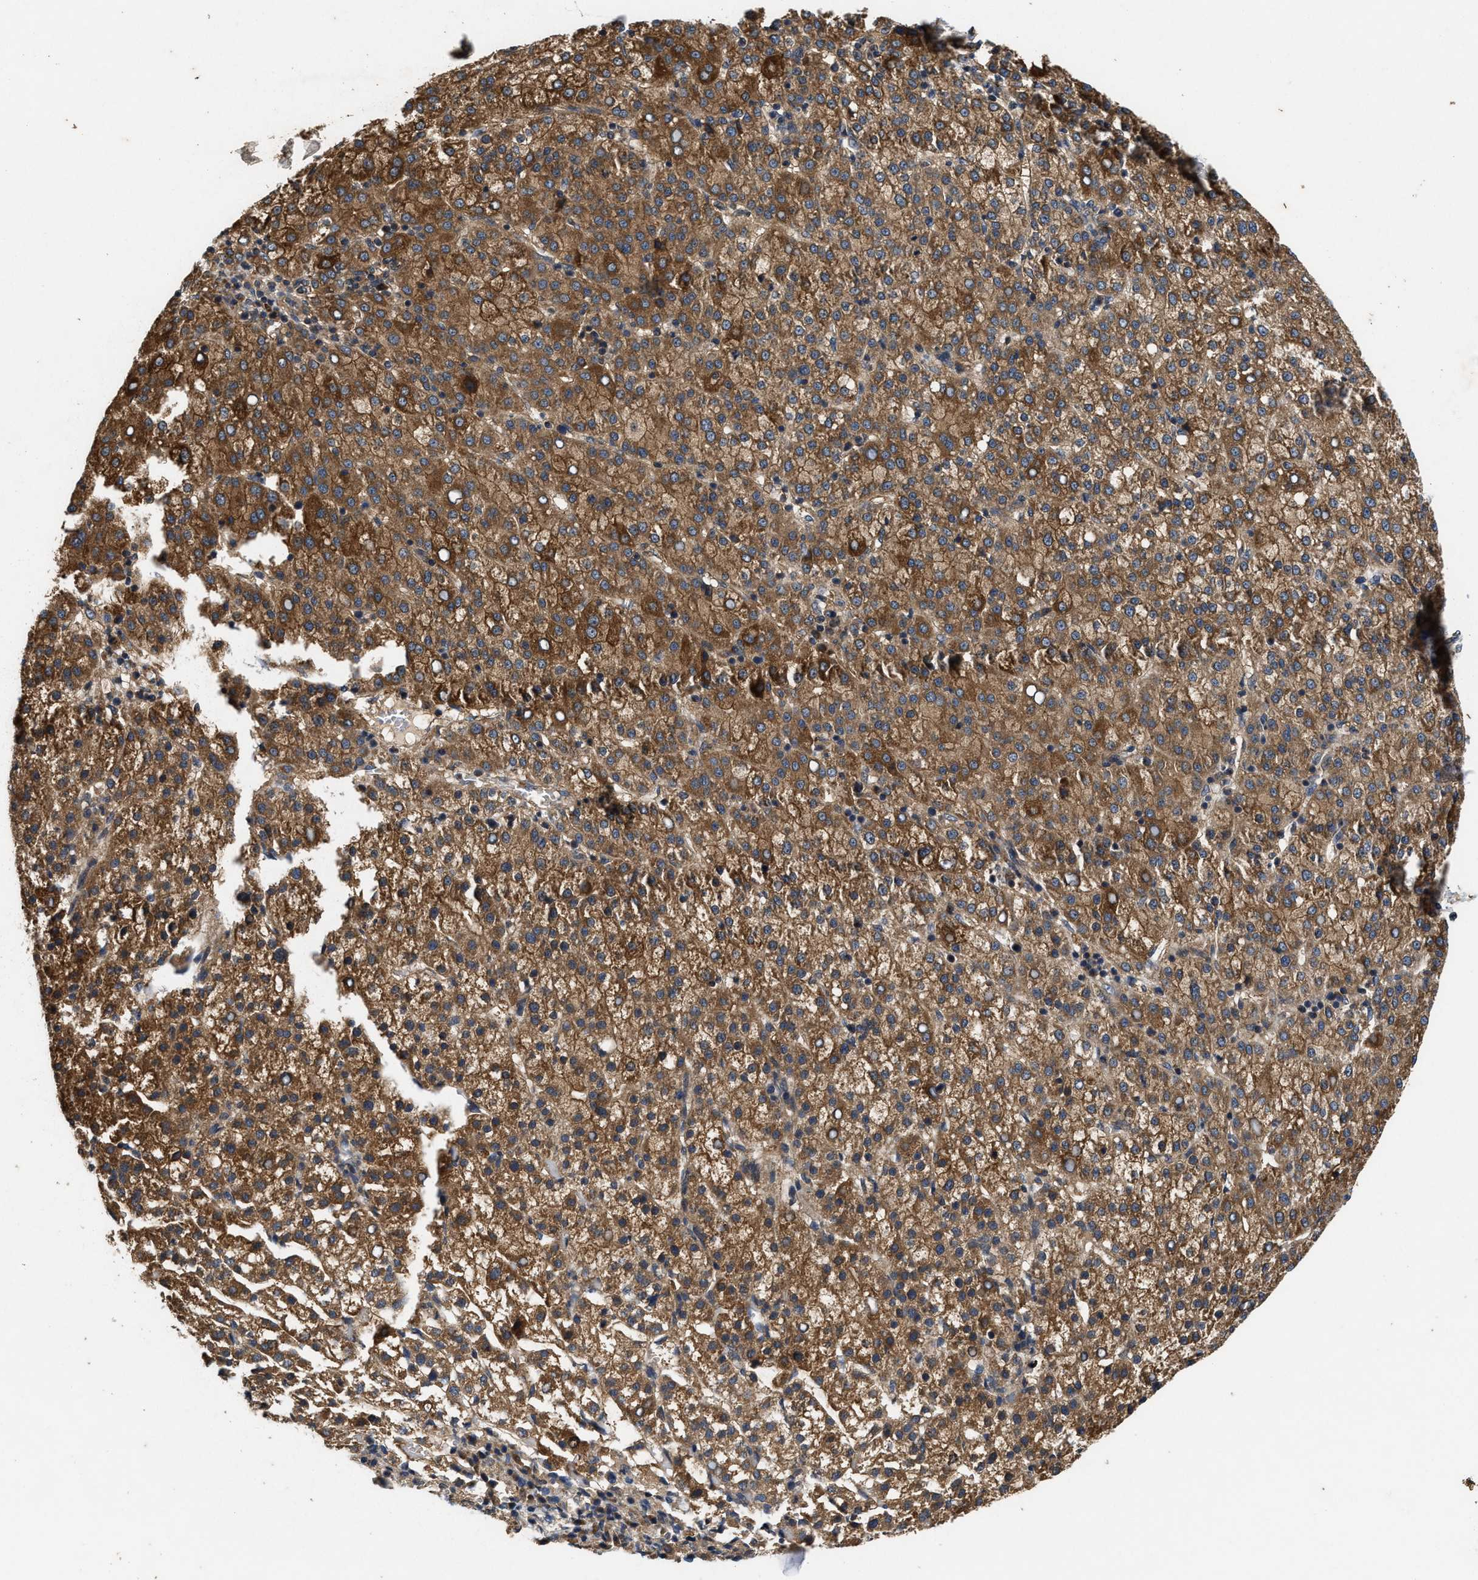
{"staining": {"intensity": "moderate", "quantity": ">75%", "location": "cytoplasmic/membranous"}, "tissue": "liver cancer", "cell_type": "Tumor cells", "image_type": "cancer", "snomed": [{"axis": "morphology", "description": "Carcinoma, Hepatocellular, NOS"}, {"axis": "topography", "description": "Liver"}], "caption": "Approximately >75% of tumor cells in human liver cancer demonstrate moderate cytoplasmic/membranous protein staining as visualized by brown immunohistochemical staining.", "gene": "EFNA4", "patient": {"sex": "female", "age": 58}}